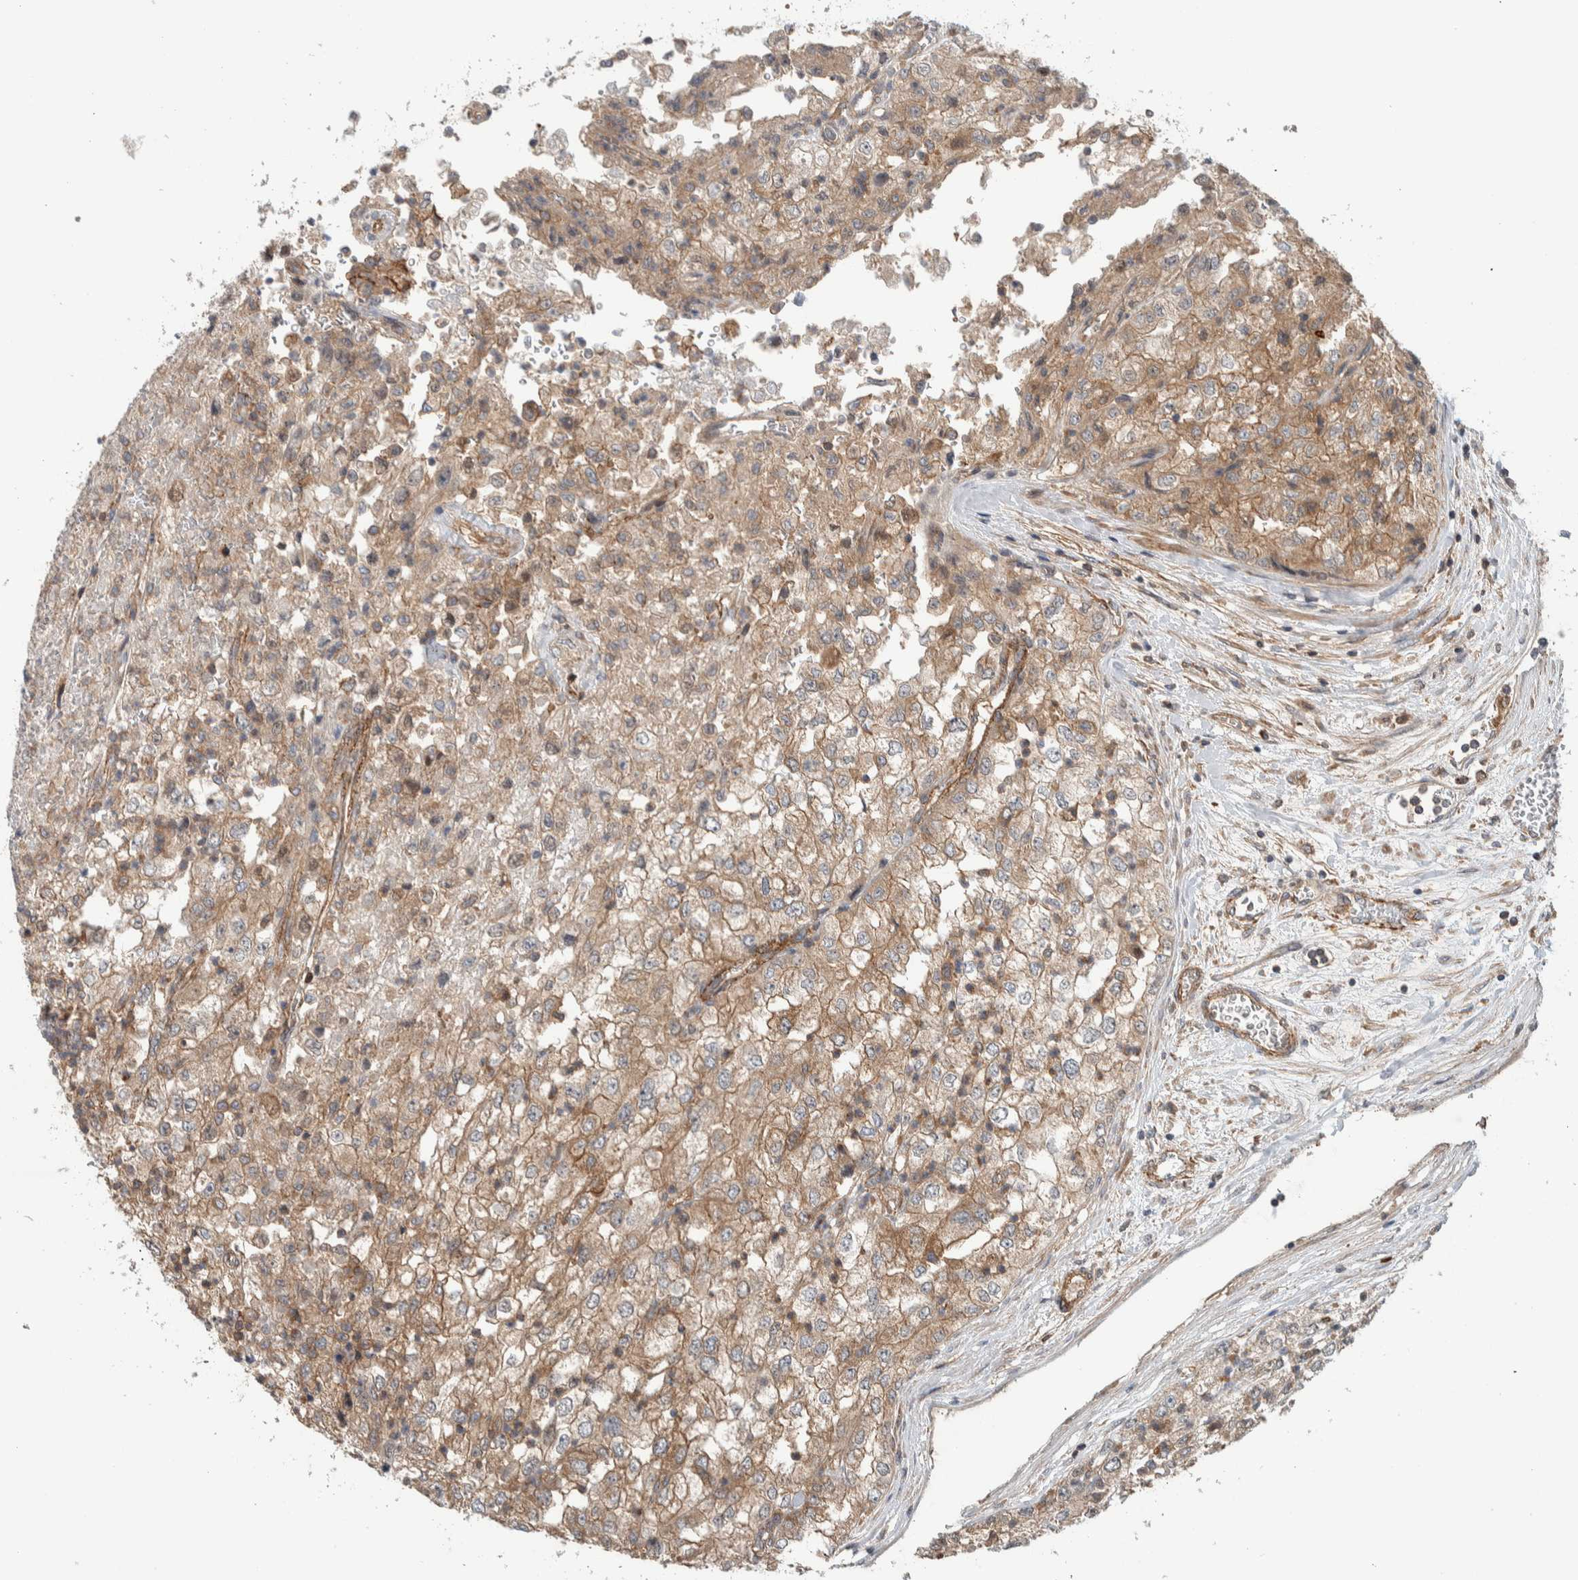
{"staining": {"intensity": "weak", "quantity": ">75%", "location": "cytoplasmic/membranous"}, "tissue": "renal cancer", "cell_type": "Tumor cells", "image_type": "cancer", "snomed": [{"axis": "morphology", "description": "Adenocarcinoma, NOS"}, {"axis": "topography", "description": "Kidney"}], "caption": "Renal adenocarcinoma tissue demonstrates weak cytoplasmic/membranous staining in approximately >75% of tumor cells, visualized by immunohistochemistry. Ihc stains the protein of interest in brown and the nuclei are stained blue.", "gene": "MPRIP", "patient": {"sex": "female", "age": 54}}